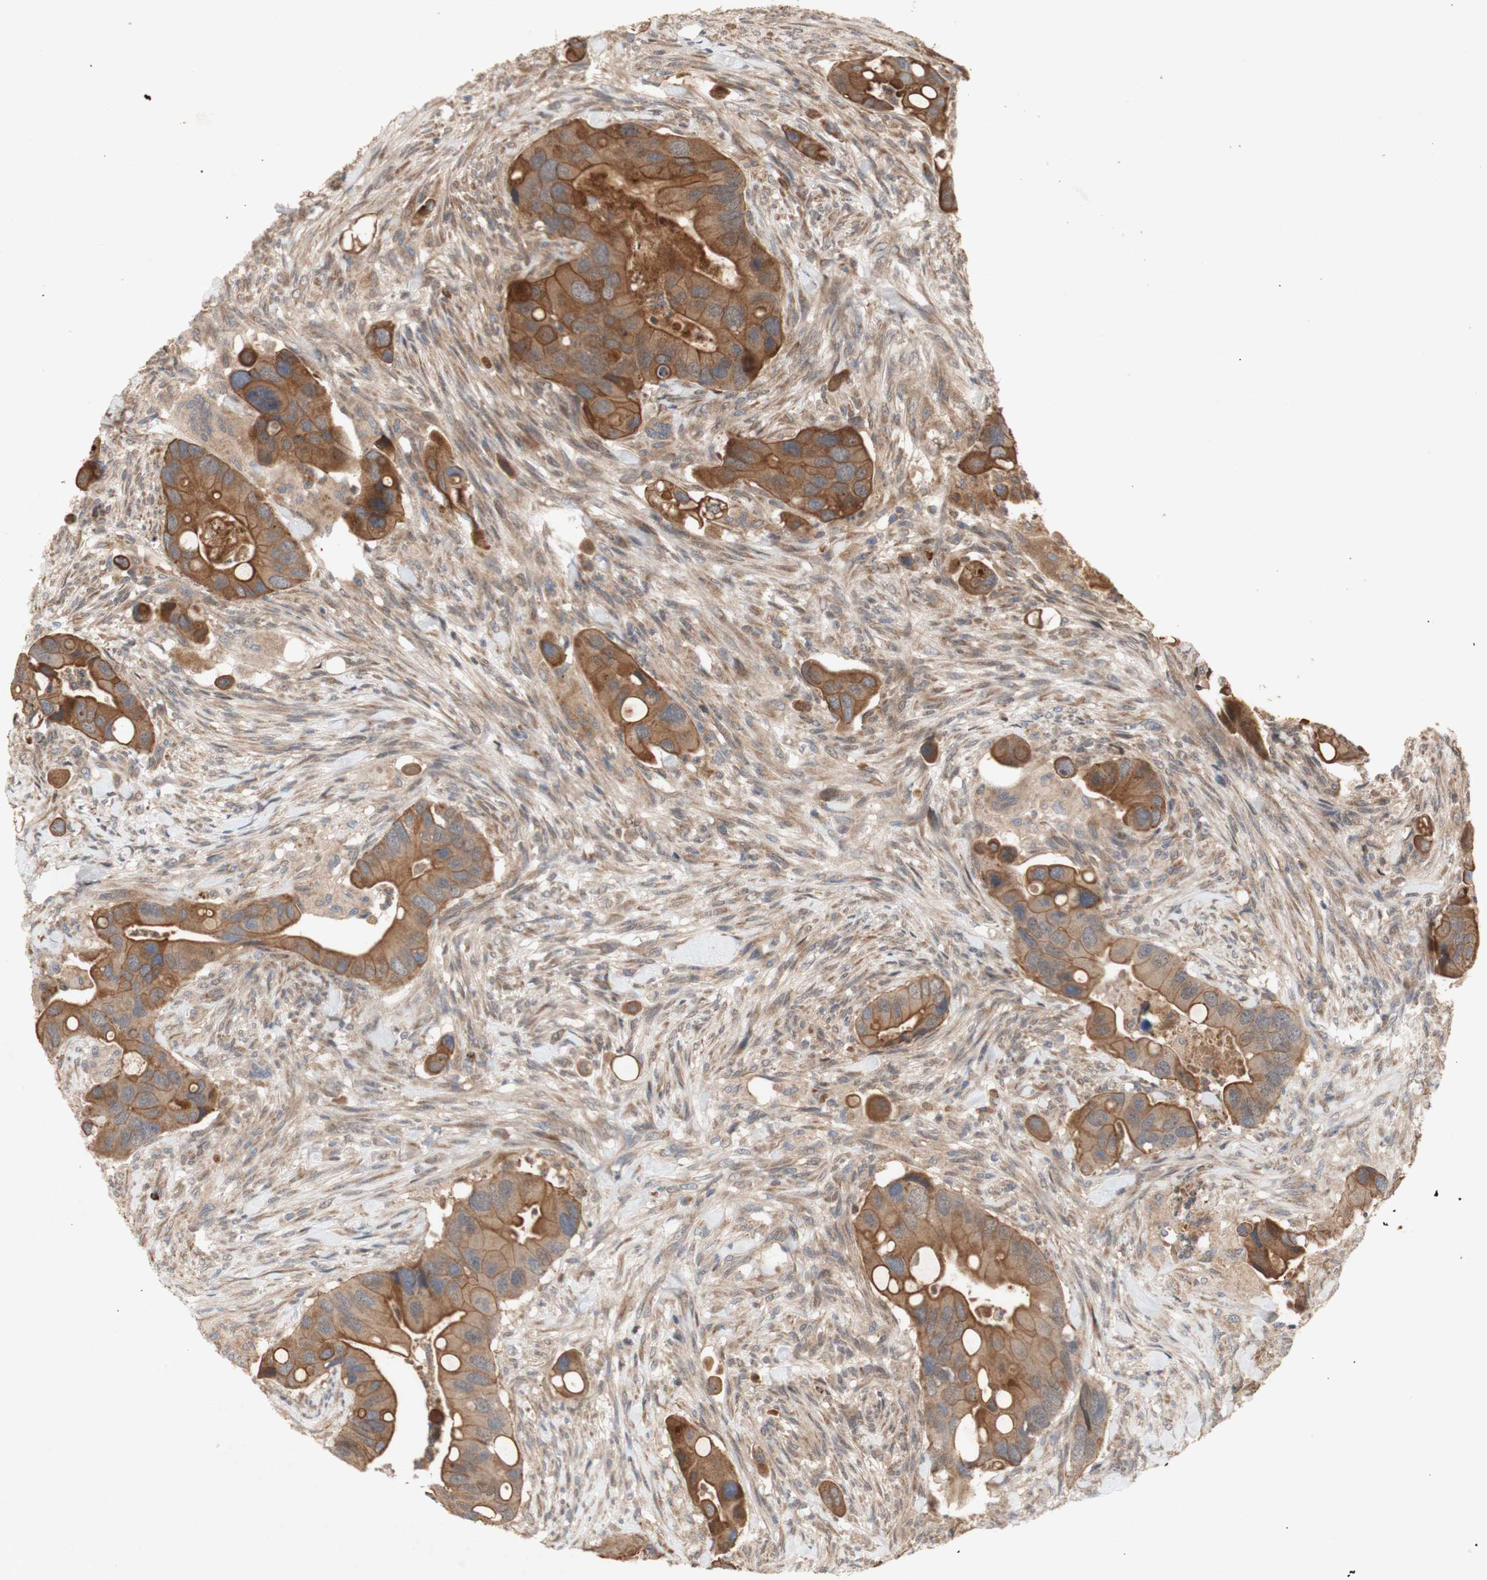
{"staining": {"intensity": "moderate", "quantity": ">75%", "location": "cytoplasmic/membranous"}, "tissue": "colorectal cancer", "cell_type": "Tumor cells", "image_type": "cancer", "snomed": [{"axis": "morphology", "description": "Adenocarcinoma, NOS"}, {"axis": "topography", "description": "Rectum"}], "caption": "IHC photomicrograph of human colorectal cancer stained for a protein (brown), which exhibits medium levels of moderate cytoplasmic/membranous staining in approximately >75% of tumor cells.", "gene": "PKN1", "patient": {"sex": "female", "age": 57}}